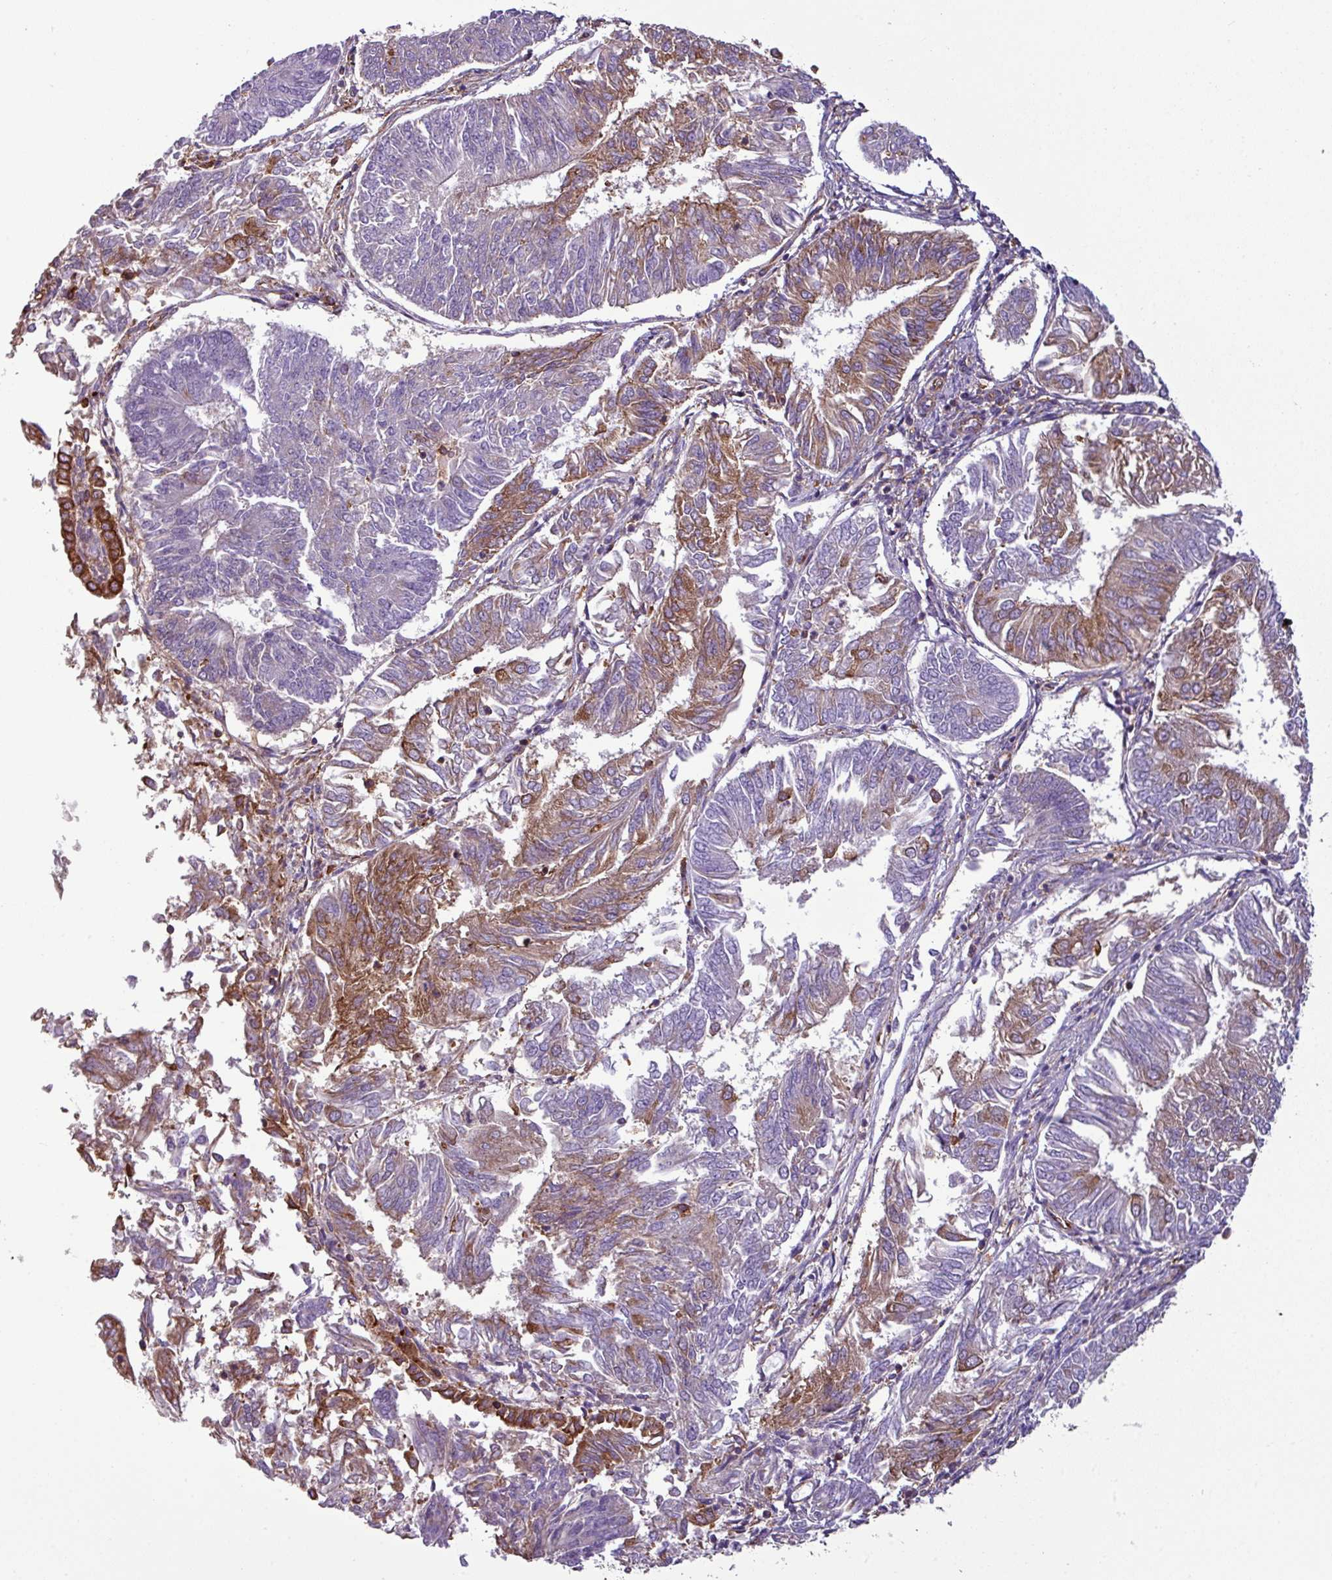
{"staining": {"intensity": "moderate", "quantity": "25%-75%", "location": "cytoplasmic/membranous"}, "tissue": "endometrial cancer", "cell_type": "Tumor cells", "image_type": "cancer", "snomed": [{"axis": "morphology", "description": "Adenocarcinoma, NOS"}, {"axis": "topography", "description": "Endometrium"}], "caption": "IHC (DAB) staining of human endometrial adenocarcinoma exhibits moderate cytoplasmic/membranous protein staining in about 25%-75% of tumor cells.", "gene": "XNDC1N", "patient": {"sex": "female", "age": 58}}